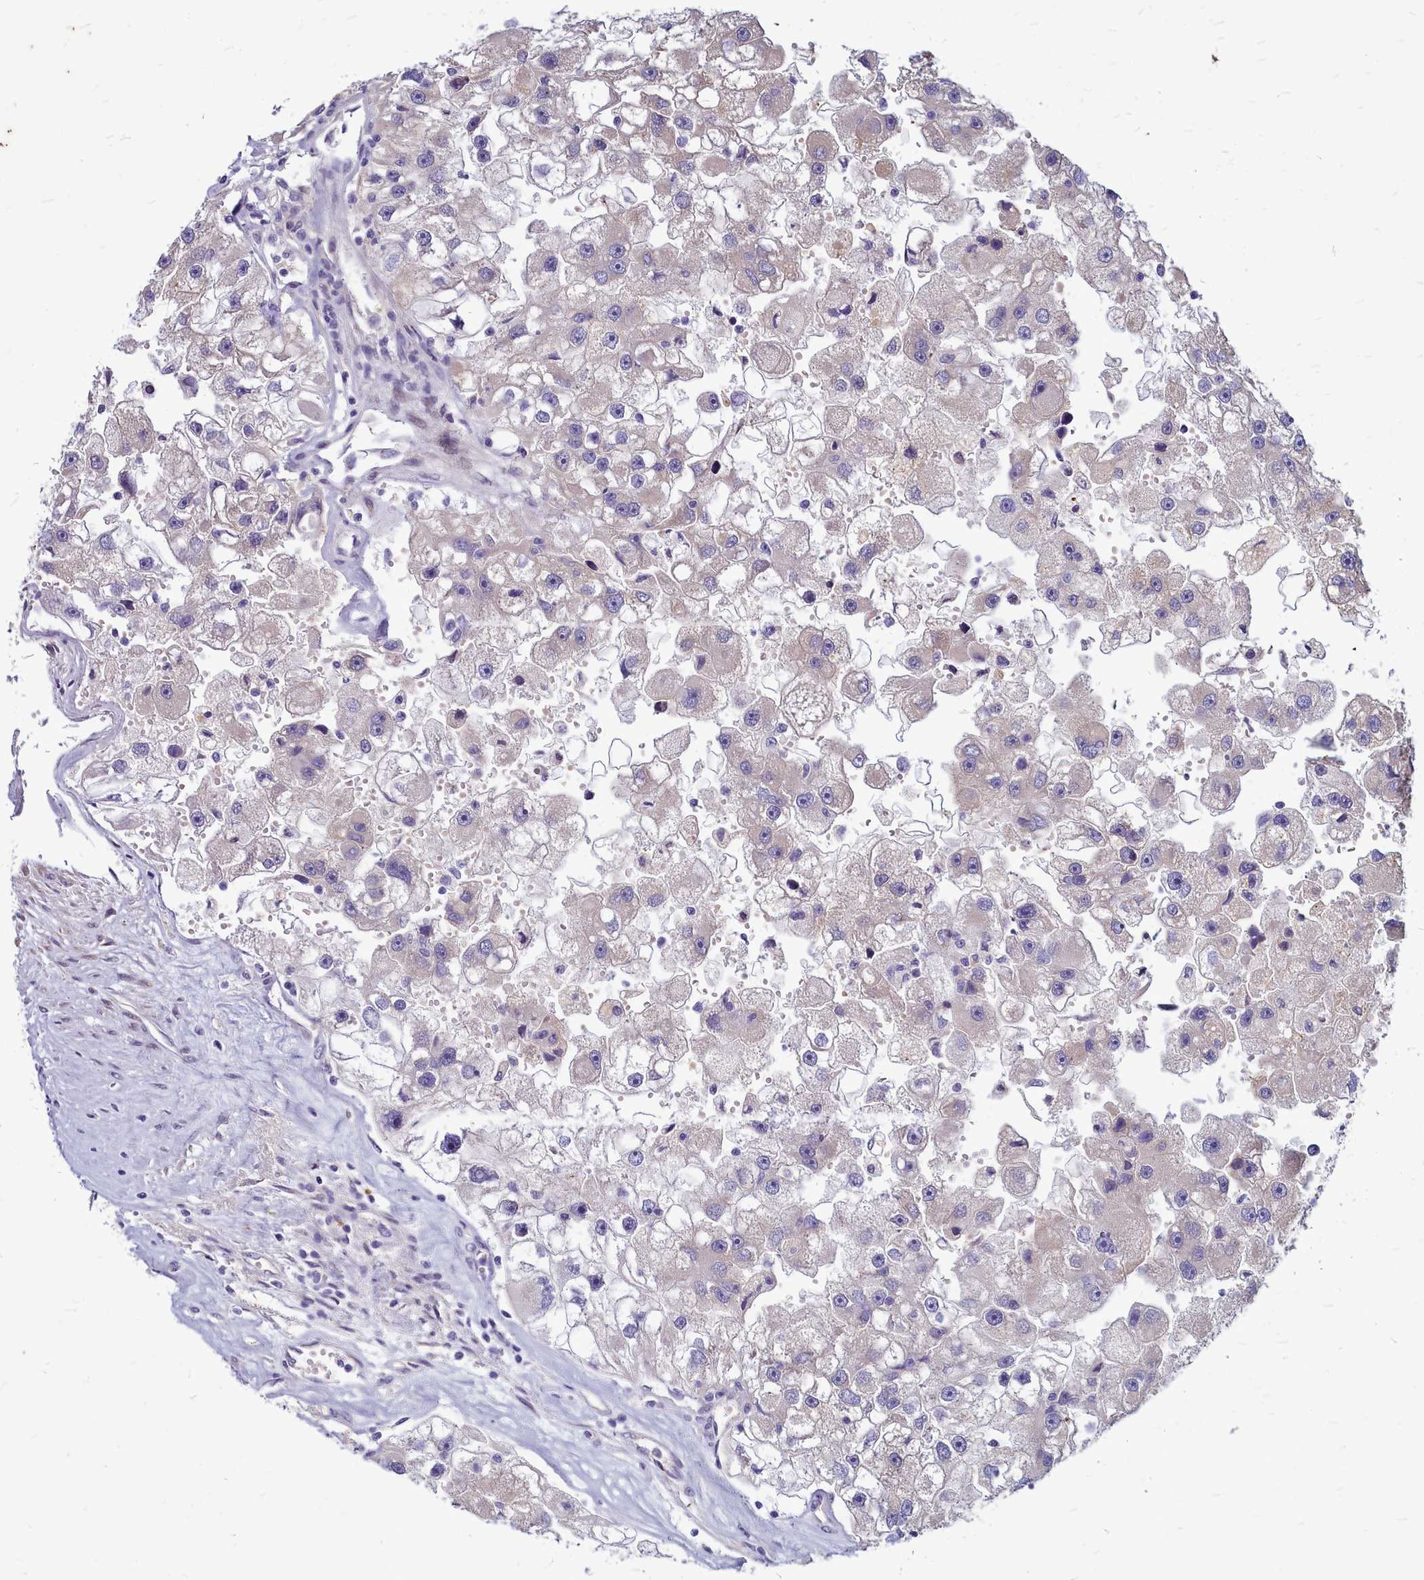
{"staining": {"intensity": "weak", "quantity": "<25%", "location": "cytoplasmic/membranous"}, "tissue": "renal cancer", "cell_type": "Tumor cells", "image_type": "cancer", "snomed": [{"axis": "morphology", "description": "Adenocarcinoma, NOS"}, {"axis": "topography", "description": "Kidney"}], "caption": "IHC of adenocarcinoma (renal) exhibits no staining in tumor cells.", "gene": "SMPD4", "patient": {"sex": "male", "age": 63}}